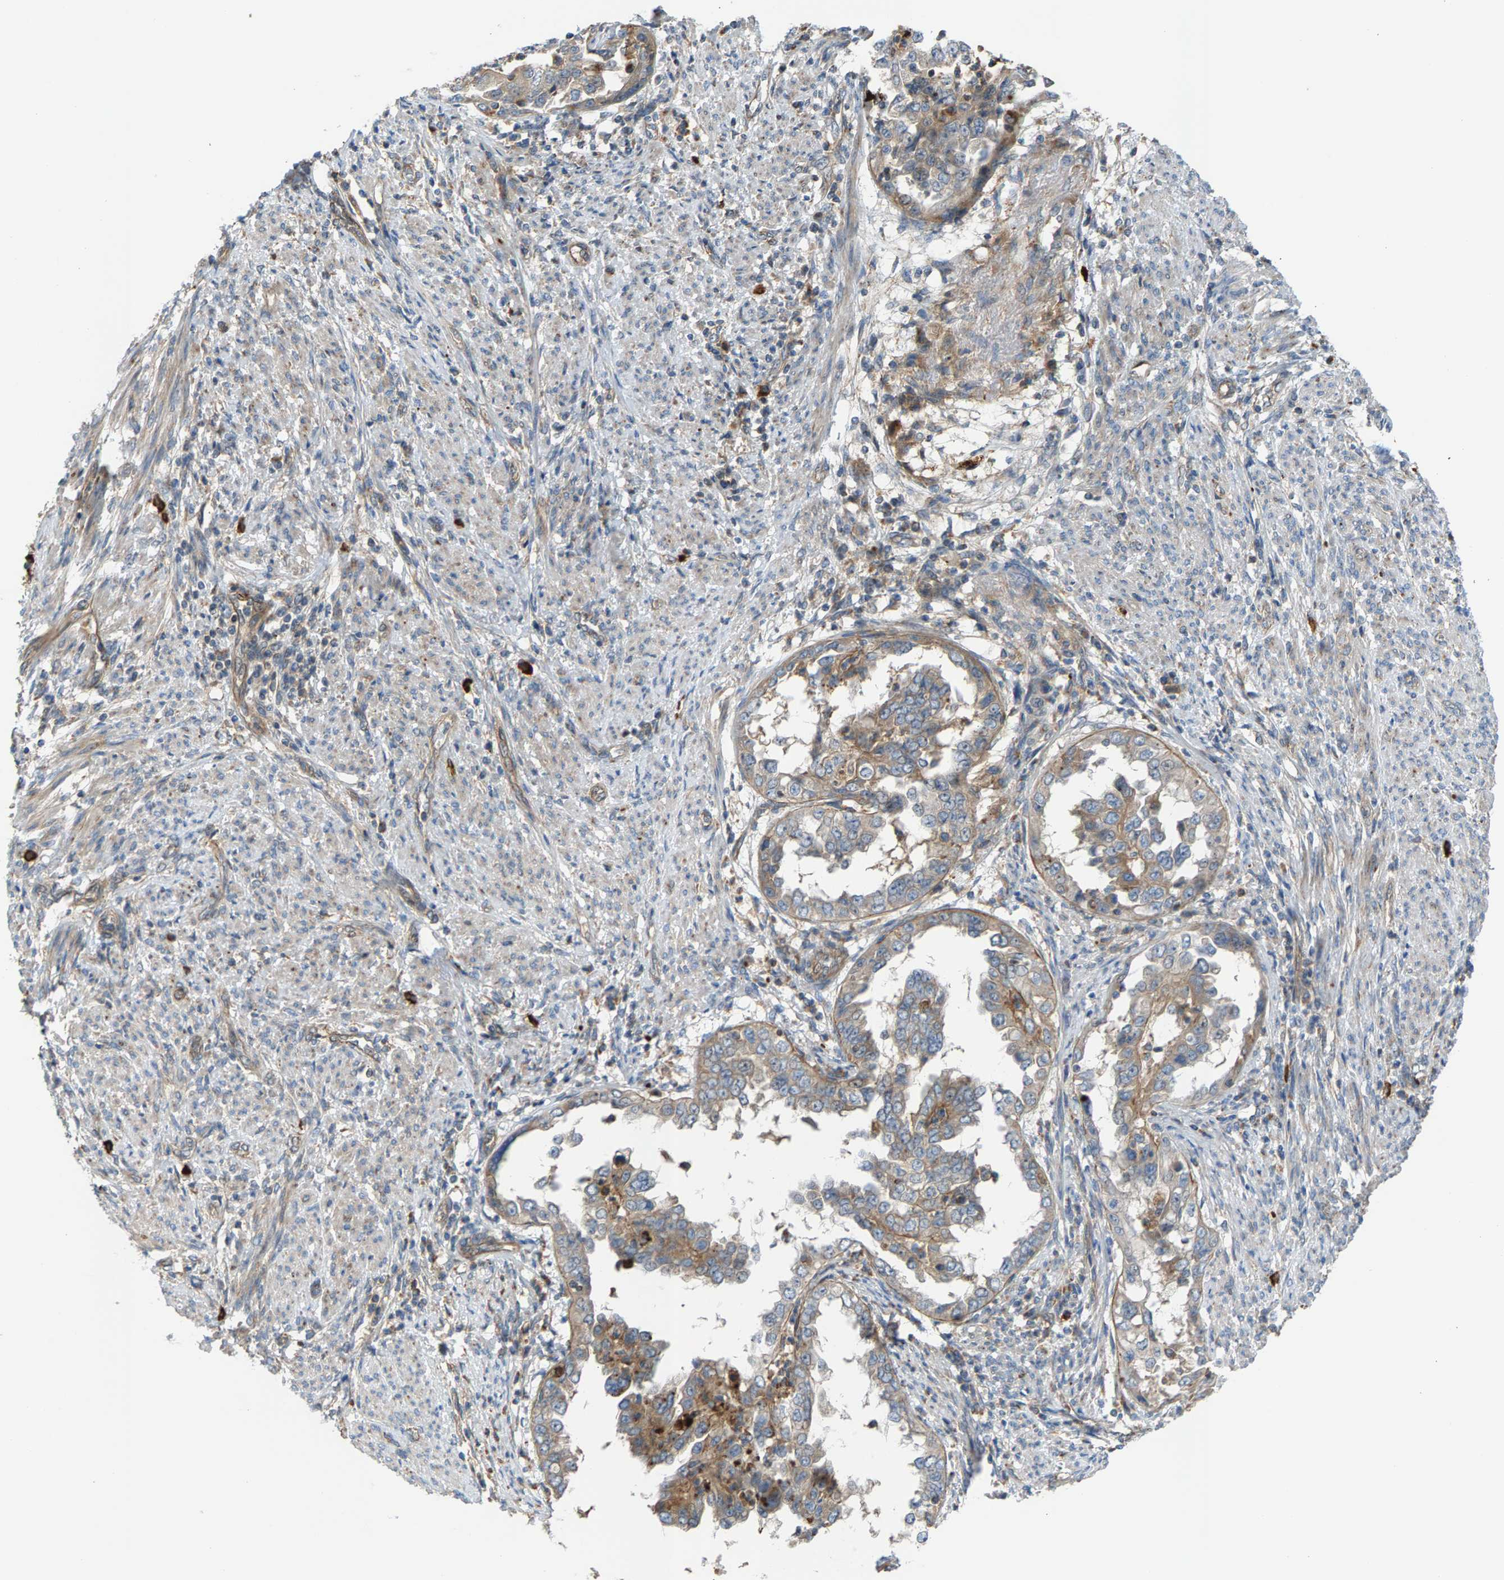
{"staining": {"intensity": "moderate", "quantity": "25%-75%", "location": "cytoplasmic/membranous"}, "tissue": "endometrial cancer", "cell_type": "Tumor cells", "image_type": "cancer", "snomed": [{"axis": "morphology", "description": "Adenocarcinoma, NOS"}, {"axis": "topography", "description": "Endometrium"}], "caption": "Human endometrial cancer stained with a brown dye exhibits moderate cytoplasmic/membranous positive staining in approximately 25%-75% of tumor cells.", "gene": "PDCL", "patient": {"sex": "female", "age": 85}}